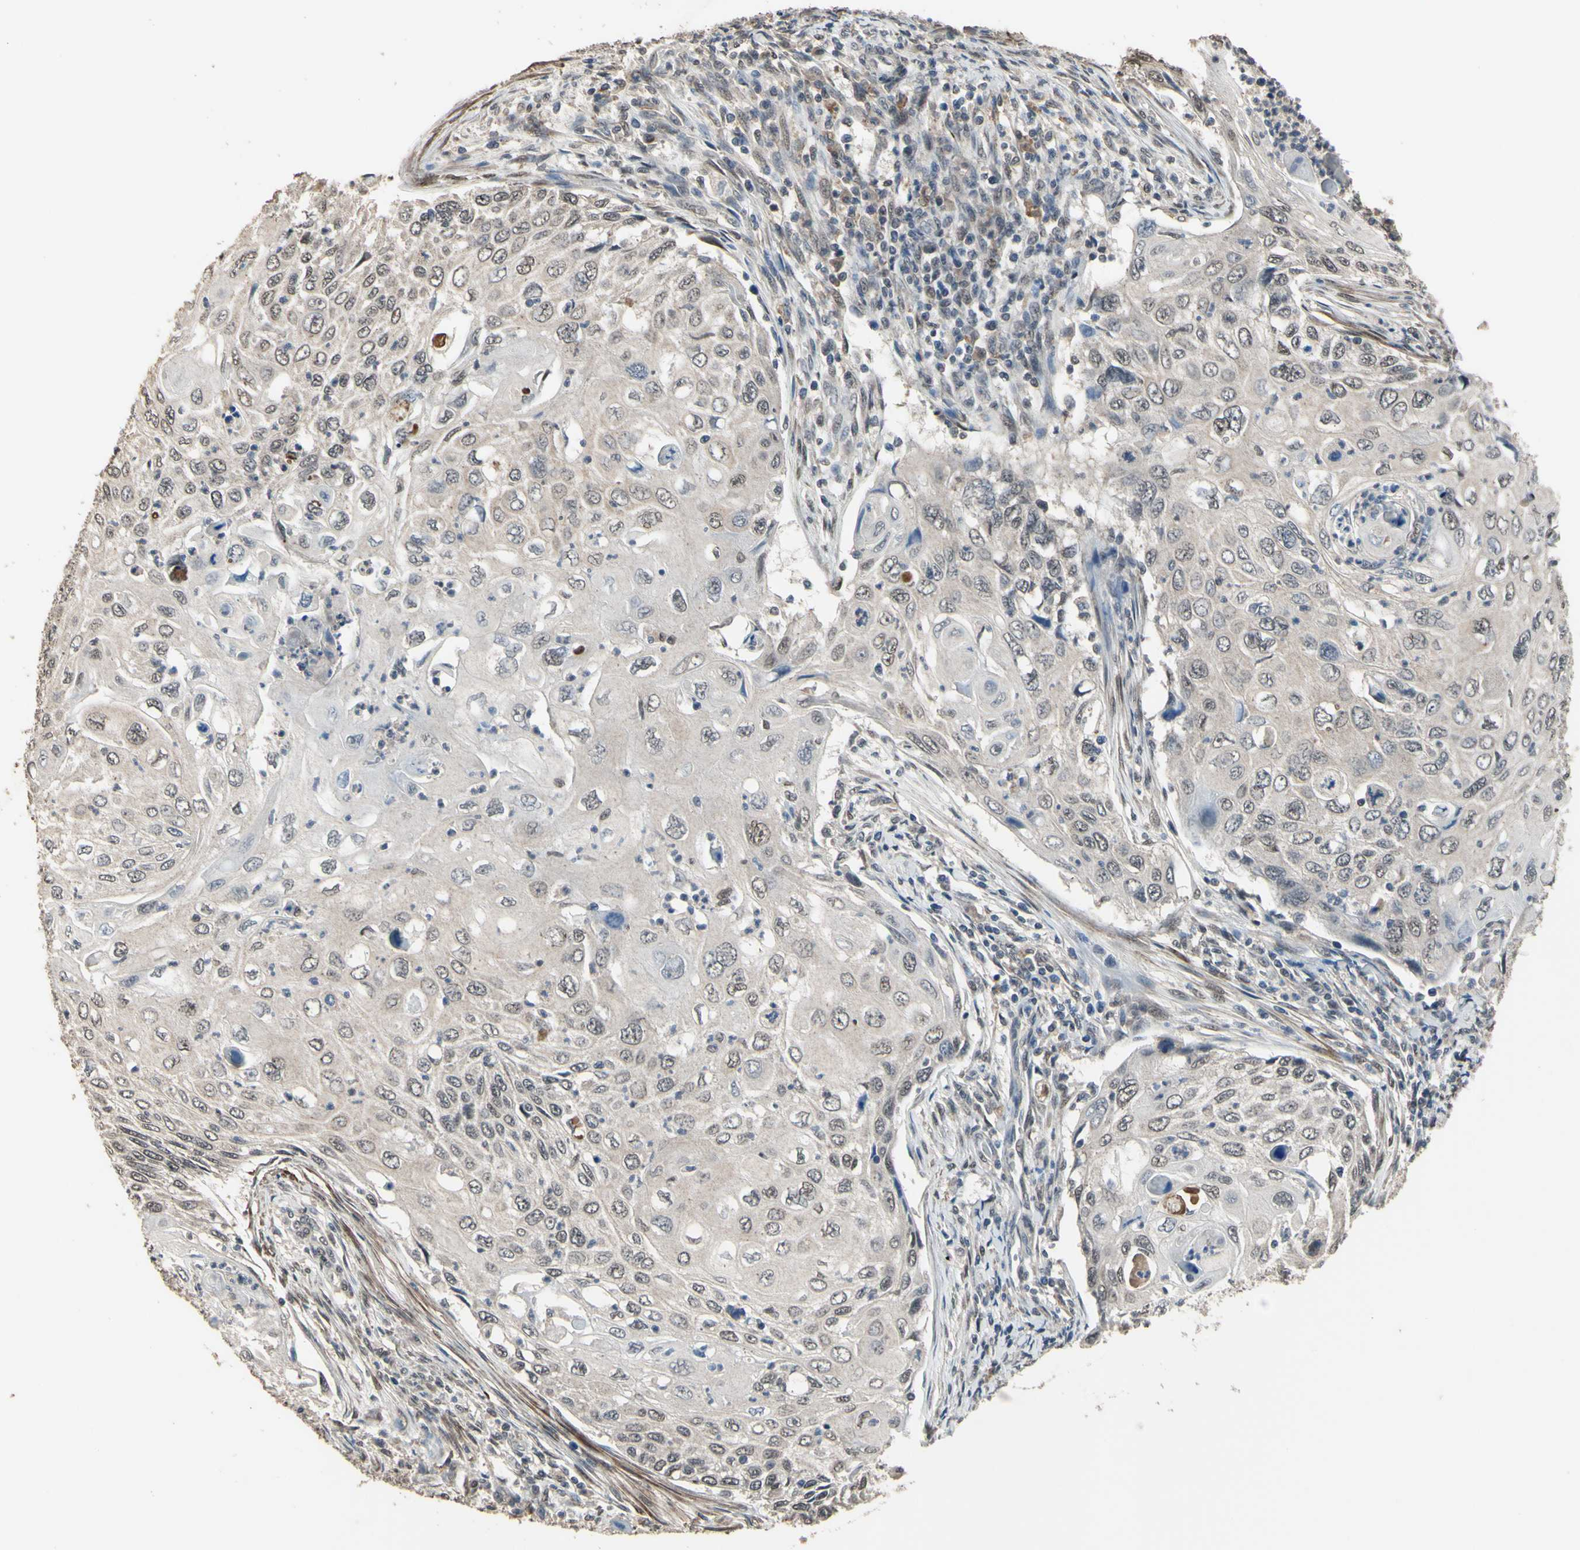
{"staining": {"intensity": "weak", "quantity": "<25%", "location": "nuclear"}, "tissue": "cervical cancer", "cell_type": "Tumor cells", "image_type": "cancer", "snomed": [{"axis": "morphology", "description": "Squamous cell carcinoma, NOS"}, {"axis": "topography", "description": "Cervix"}], "caption": "Squamous cell carcinoma (cervical) was stained to show a protein in brown. There is no significant staining in tumor cells.", "gene": "ZNF174", "patient": {"sex": "female", "age": 70}}